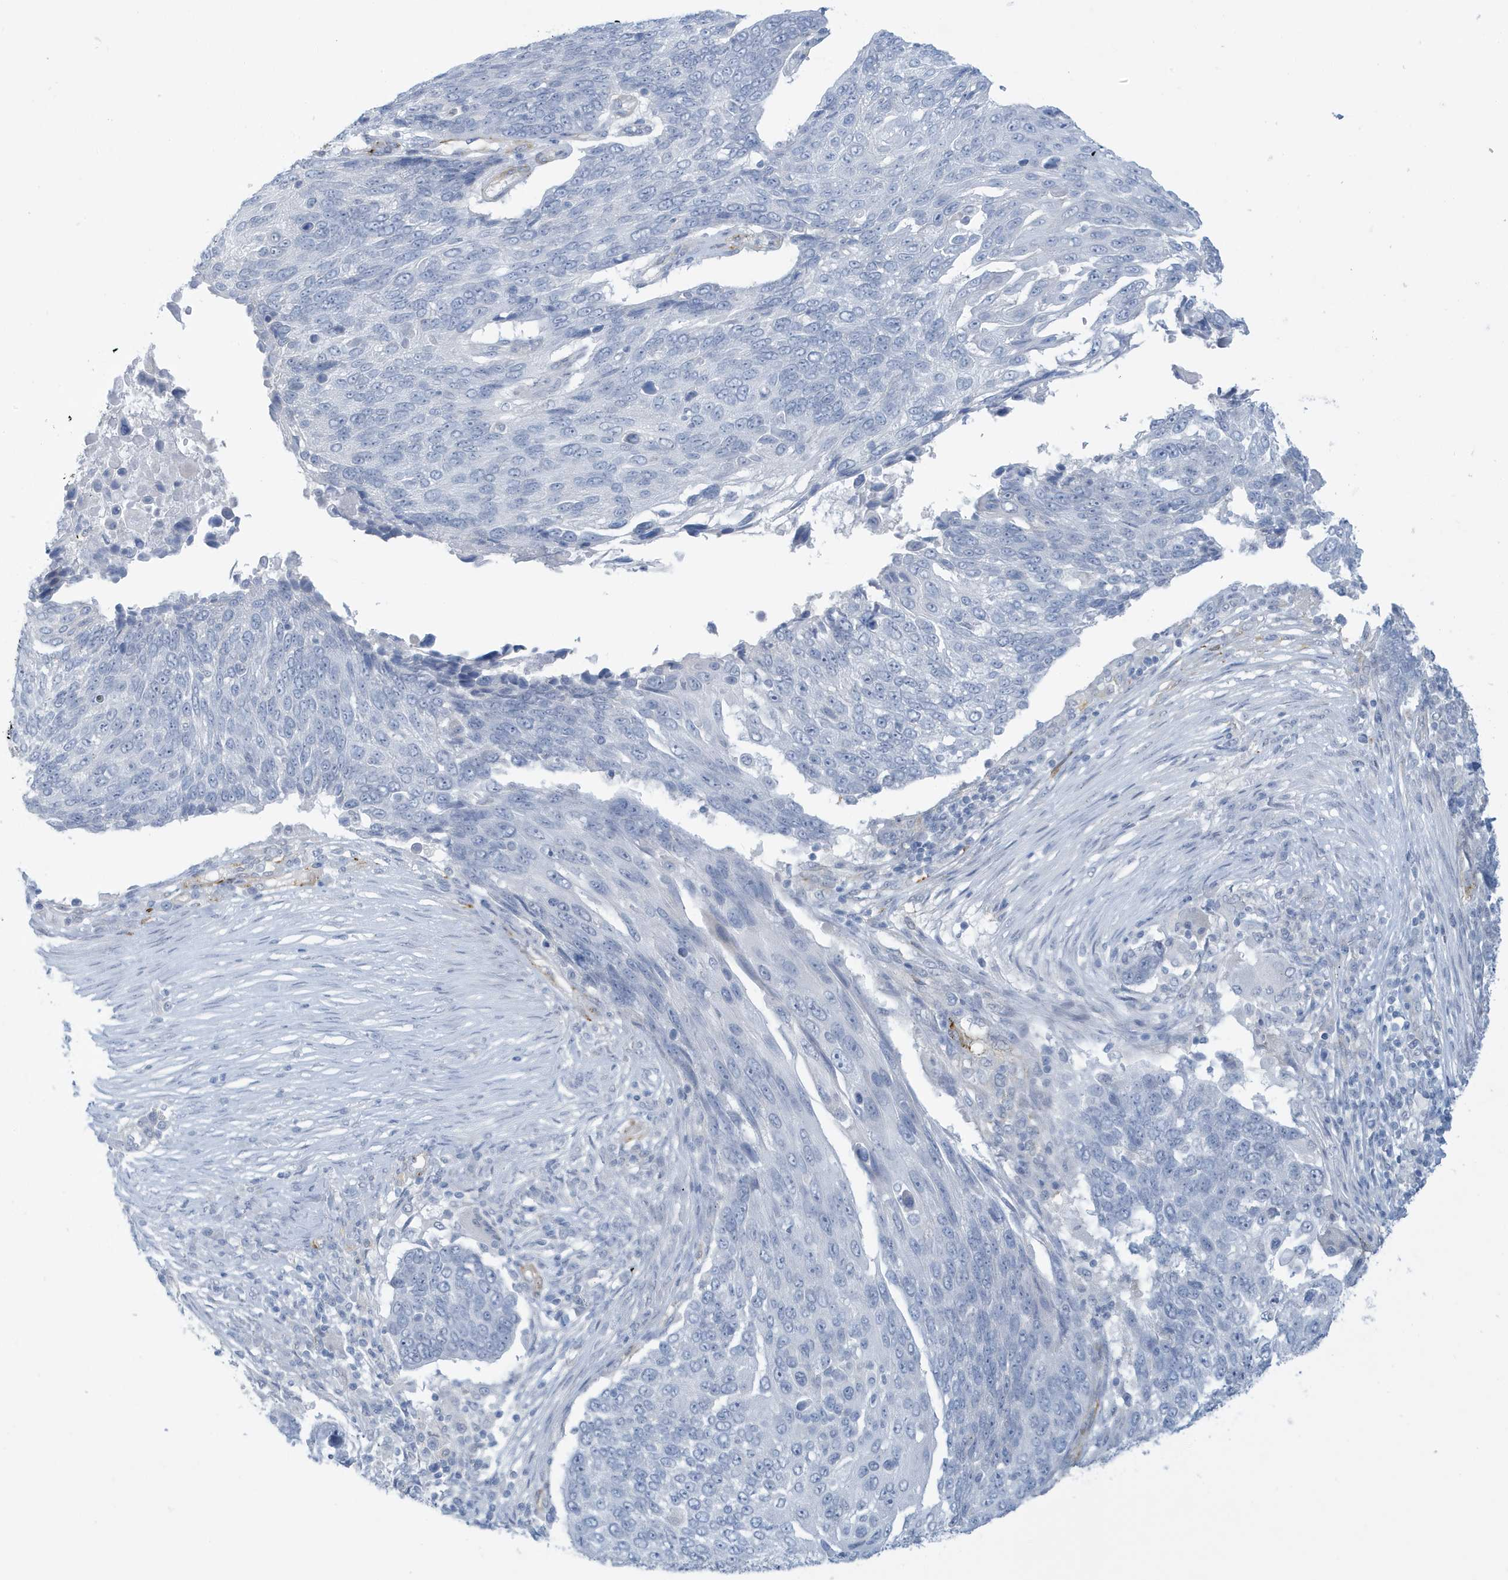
{"staining": {"intensity": "negative", "quantity": "none", "location": "none"}, "tissue": "lung cancer", "cell_type": "Tumor cells", "image_type": "cancer", "snomed": [{"axis": "morphology", "description": "Squamous cell carcinoma, NOS"}, {"axis": "topography", "description": "Lung"}], "caption": "This is an immunohistochemistry (IHC) photomicrograph of lung squamous cell carcinoma. There is no expression in tumor cells.", "gene": "PERM1", "patient": {"sex": "male", "age": 66}}